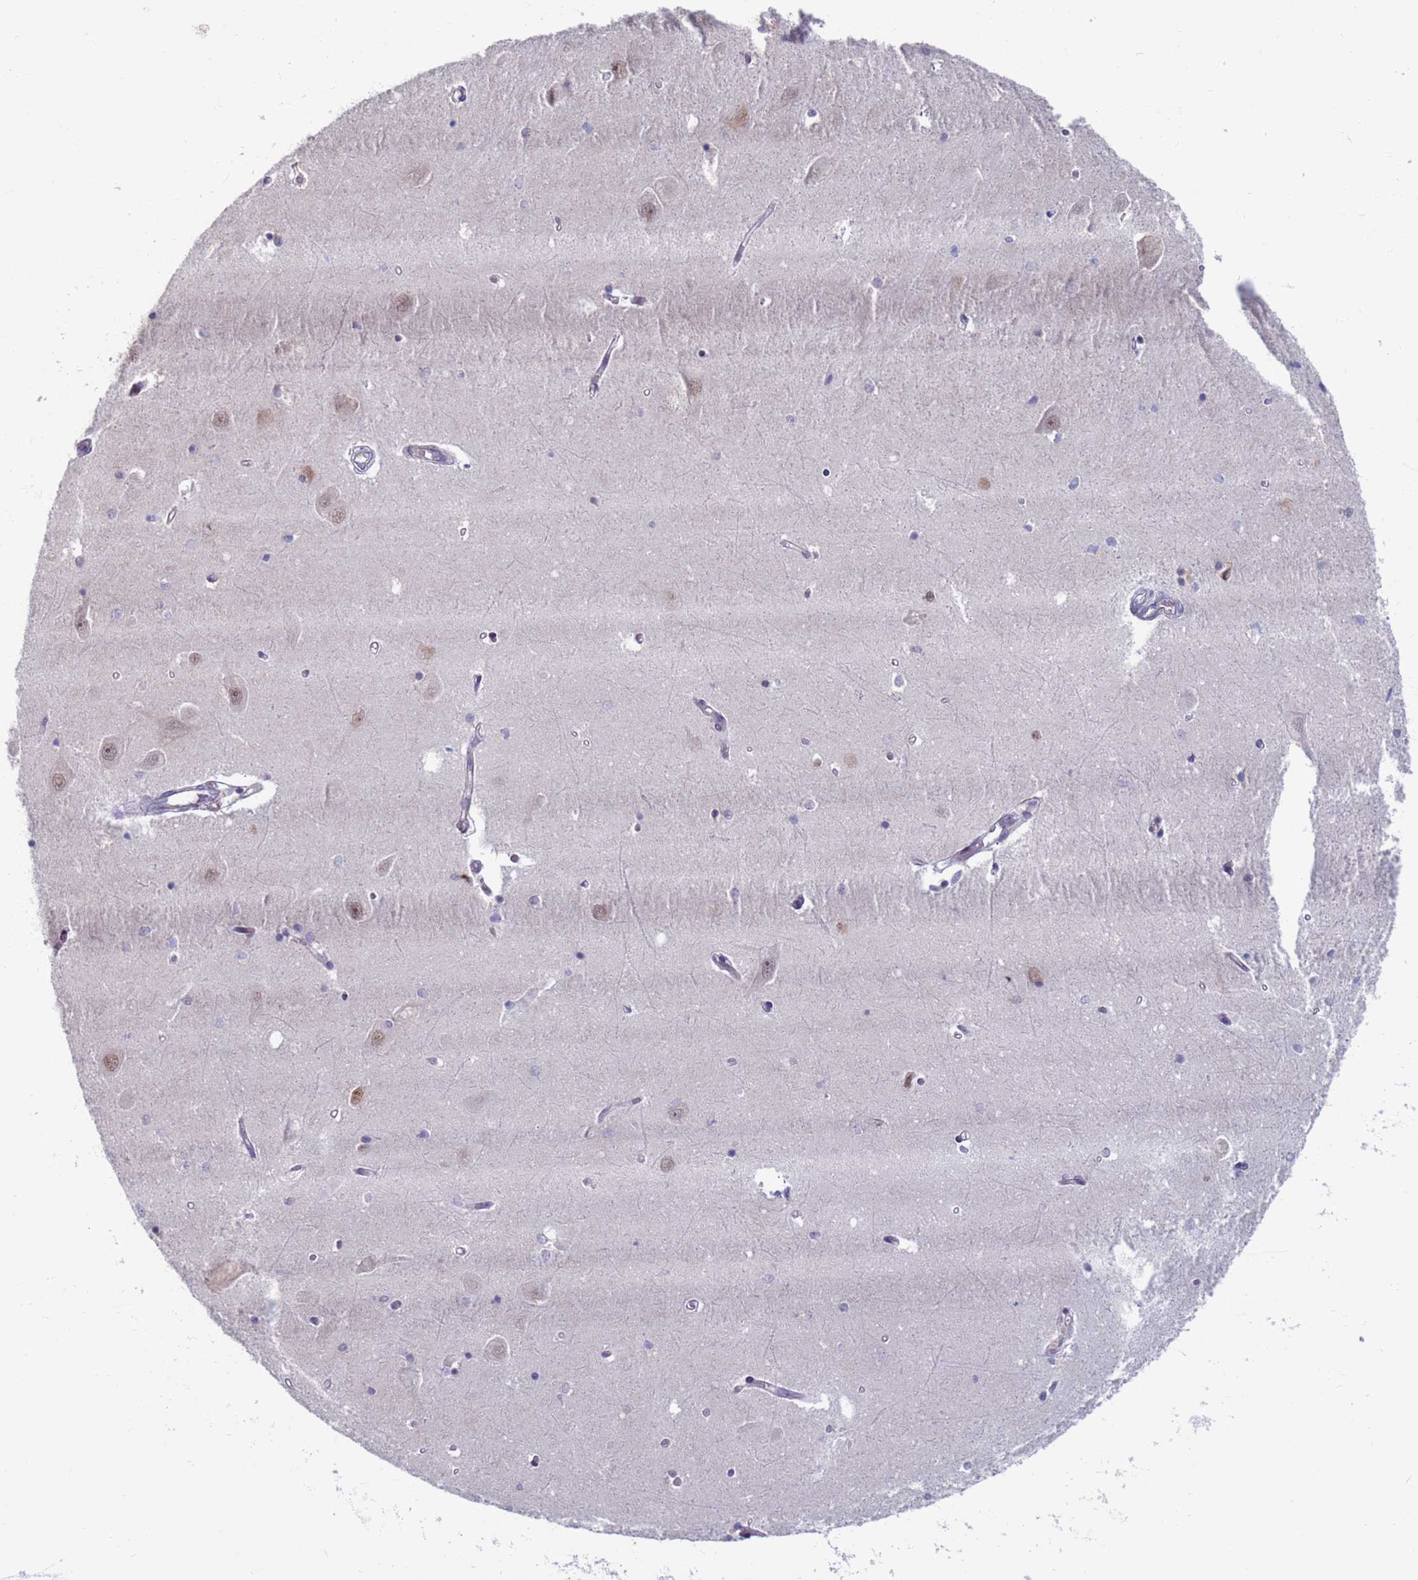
{"staining": {"intensity": "negative", "quantity": "none", "location": "none"}, "tissue": "hippocampus", "cell_type": "Glial cells", "image_type": "normal", "snomed": [{"axis": "morphology", "description": "Normal tissue, NOS"}, {"axis": "topography", "description": "Hippocampus"}], "caption": "This is an immunohistochemistry image of unremarkable hippocampus. There is no staining in glial cells.", "gene": "SAE1", "patient": {"sex": "male", "age": 45}}